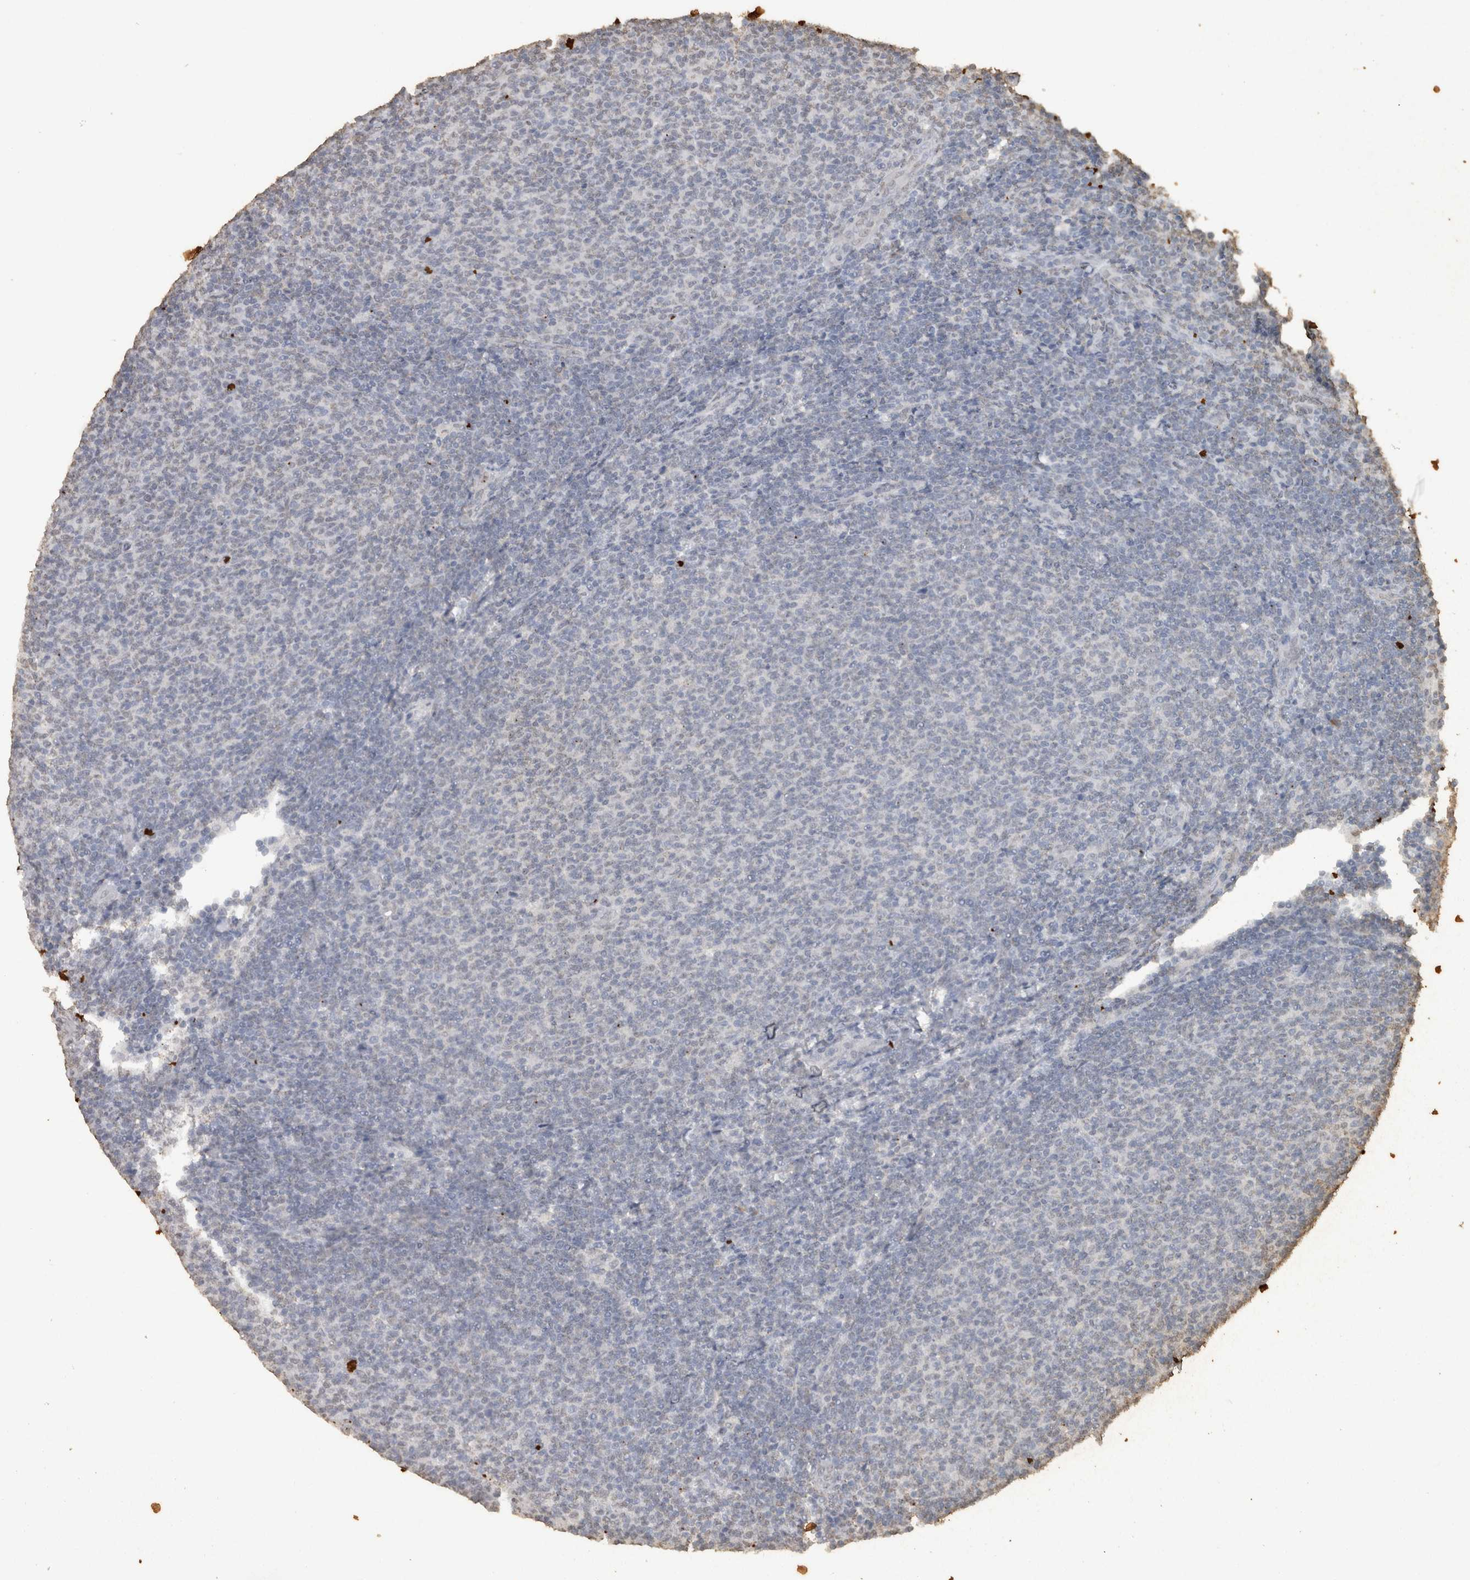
{"staining": {"intensity": "negative", "quantity": "none", "location": "none"}, "tissue": "lymphoma", "cell_type": "Tumor cells", "image_type": "cancer", "snomed": [{"axis": "morphology", "description": "Malignant lymphoma, non-Hodgkin's type, Low grade"}, {"axis": "topography", "description": "Lymph node"}], "caption": "This is an IHC histopathology image of malignant lymphoma, non-Hodgkin's type (low-grade). There is no positivity in tumor cells.", "gene": "HAND2", "patient": {"sex": "male", "age": 66}}